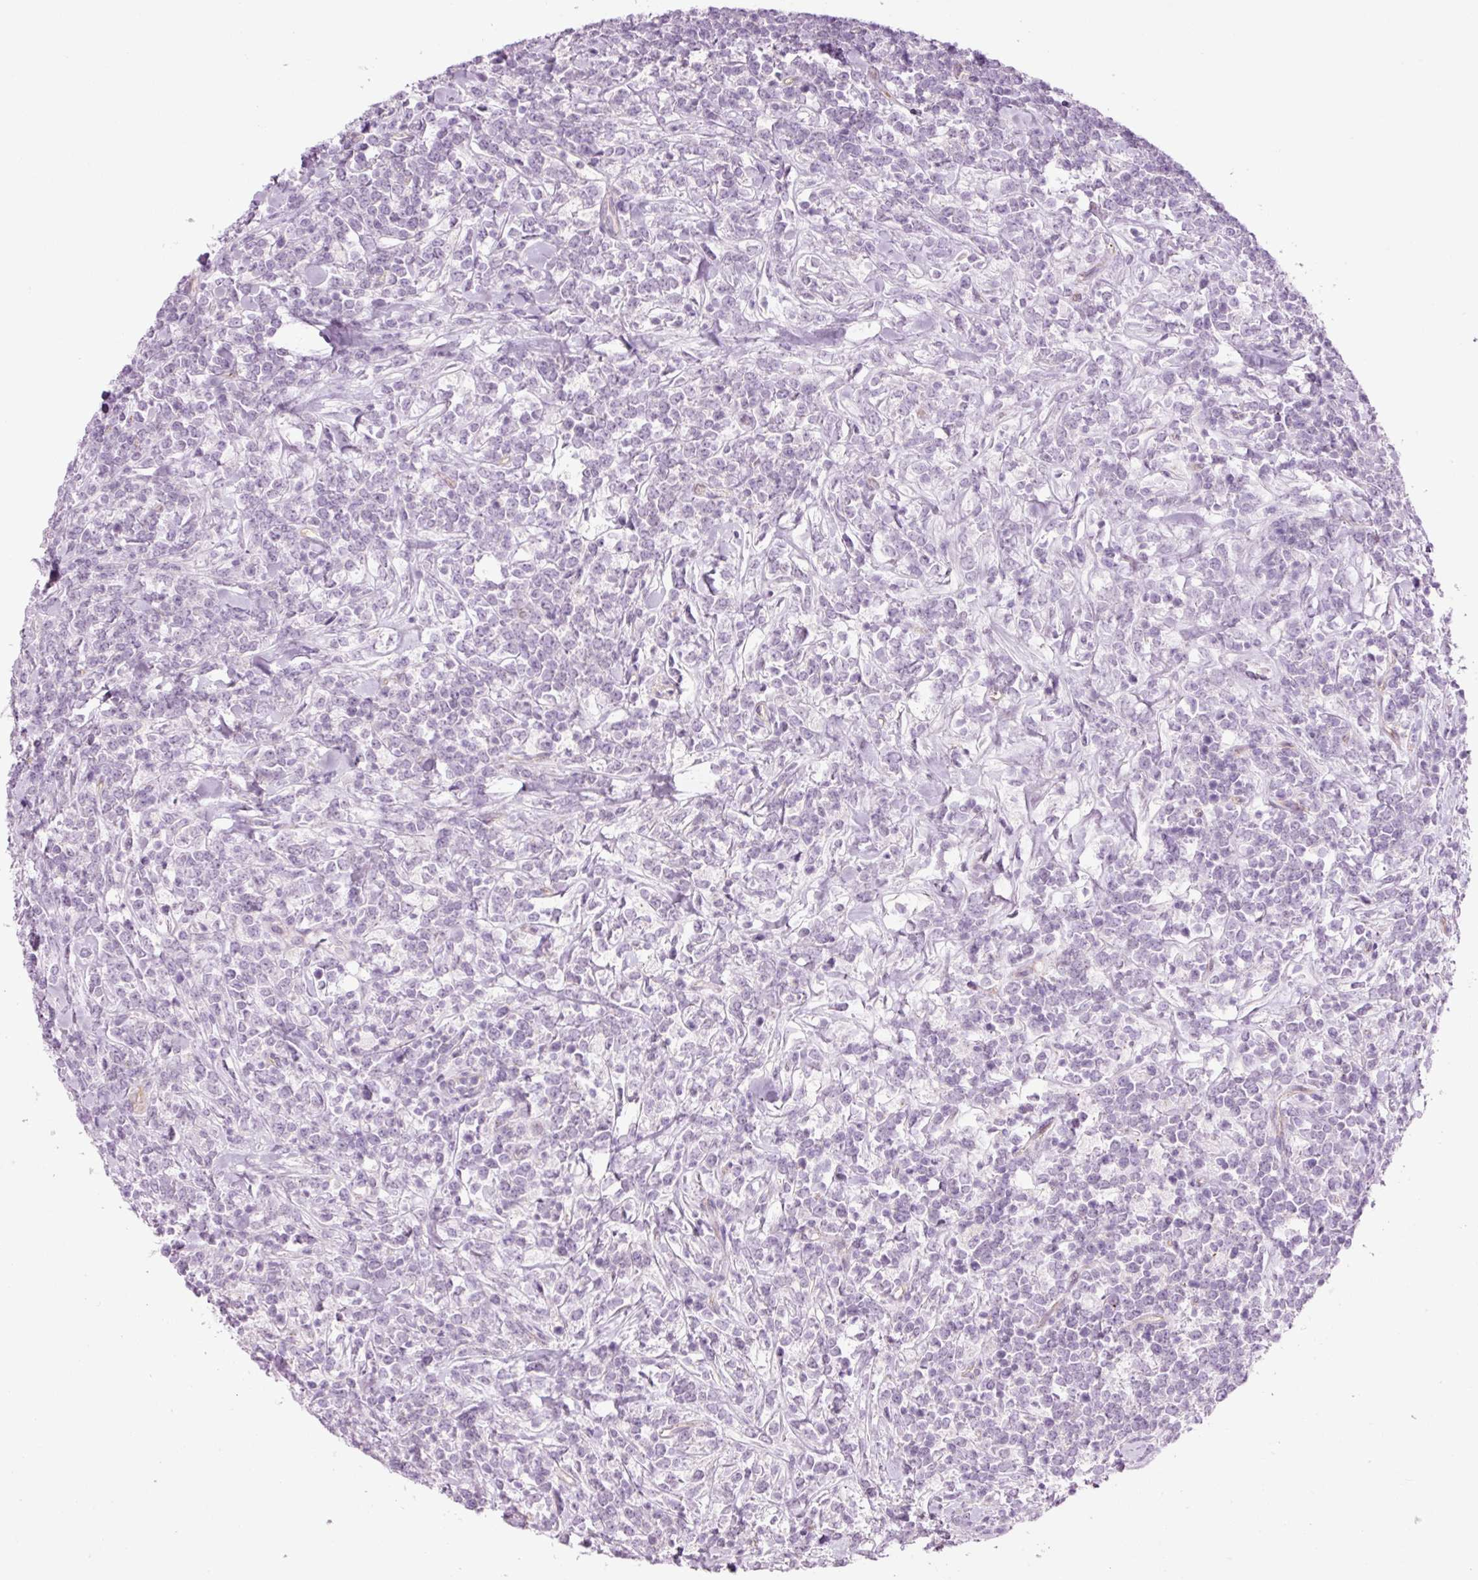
{"staining": {"intensity": "negative", "quantity": "none", "location": "none"}, "tissue": "lymphoma", "cell_type": "Tumor cells", "image_type": "cancer", "snomed": [{"axis": "morphology", "description": "Malignant lymphoma, non-Hodgkin's type, High grade"}, {"axis": "topography", "description": "Small intestine"}, {"axis": "topography", "description": "Colon"}], "caption": "Immunohistochemistry of human malignant lymphoma, non-Hodgkin's type (high-grade) displays no staining in tumor cells.", "gene": "HSPA4L", "patient": {"sex": "male", "age": 8}}